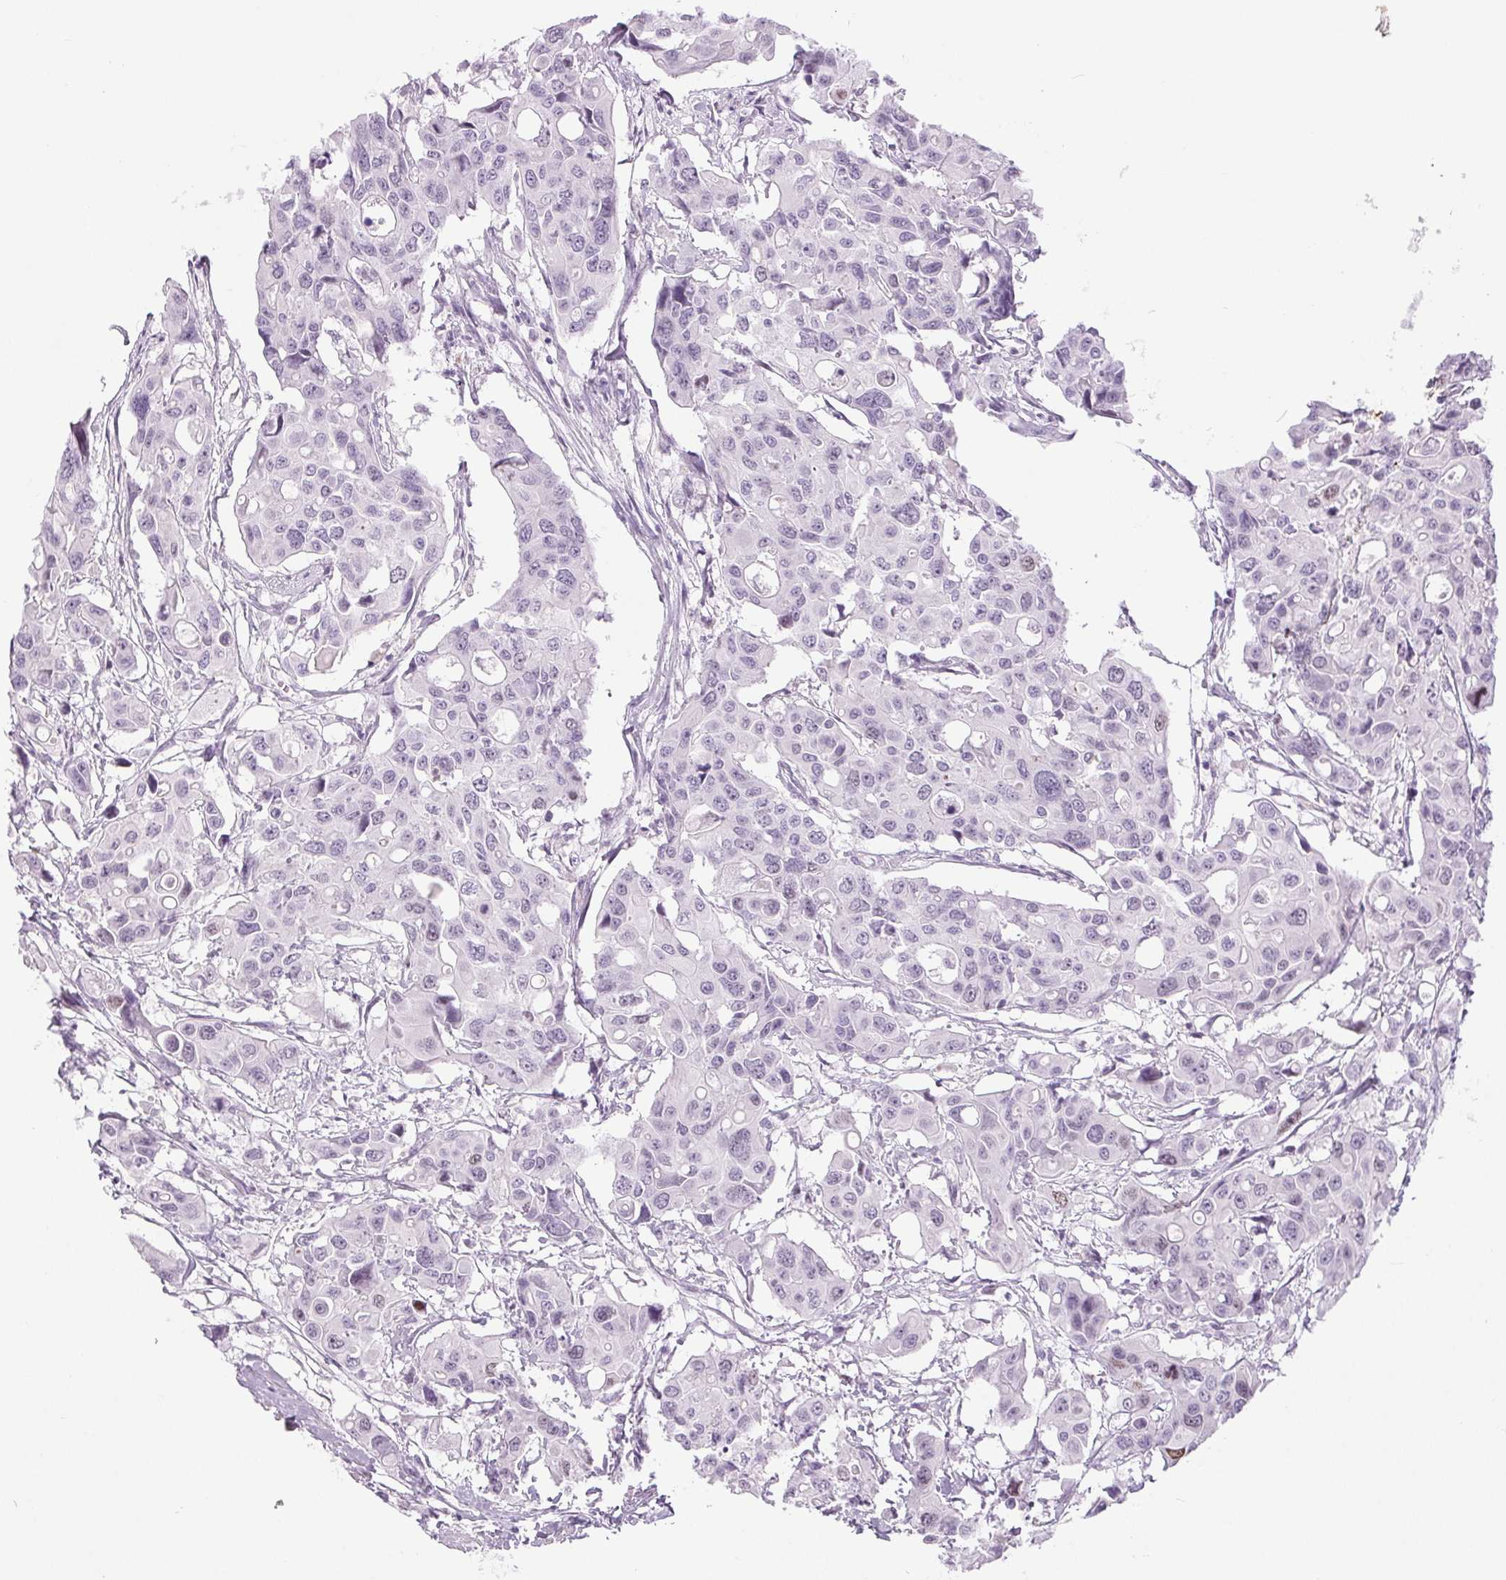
{"staining": {"intensity": "negative", "quantity": "none", "location": "none"}, "tissue": "colorectal cancer", "cell_type": "Tumor cells", "image_type": "cancer", "snomed": [{"axis": "morphology", "description": "Adenocarcinoma, NOS"}, {"axis": "topography", "description": "Colon"}], "caption": "High magnification brightfield microscopy of colorectal cancer (adenocarcinoma) stained with DAB (3,3'-diaminobenzidine) (brown) and counterstained with hematoxylin (blue): tumor cells show no significant expression.", "gene": "SMIM6", "patient": {"sex": "male", "age": 77}}